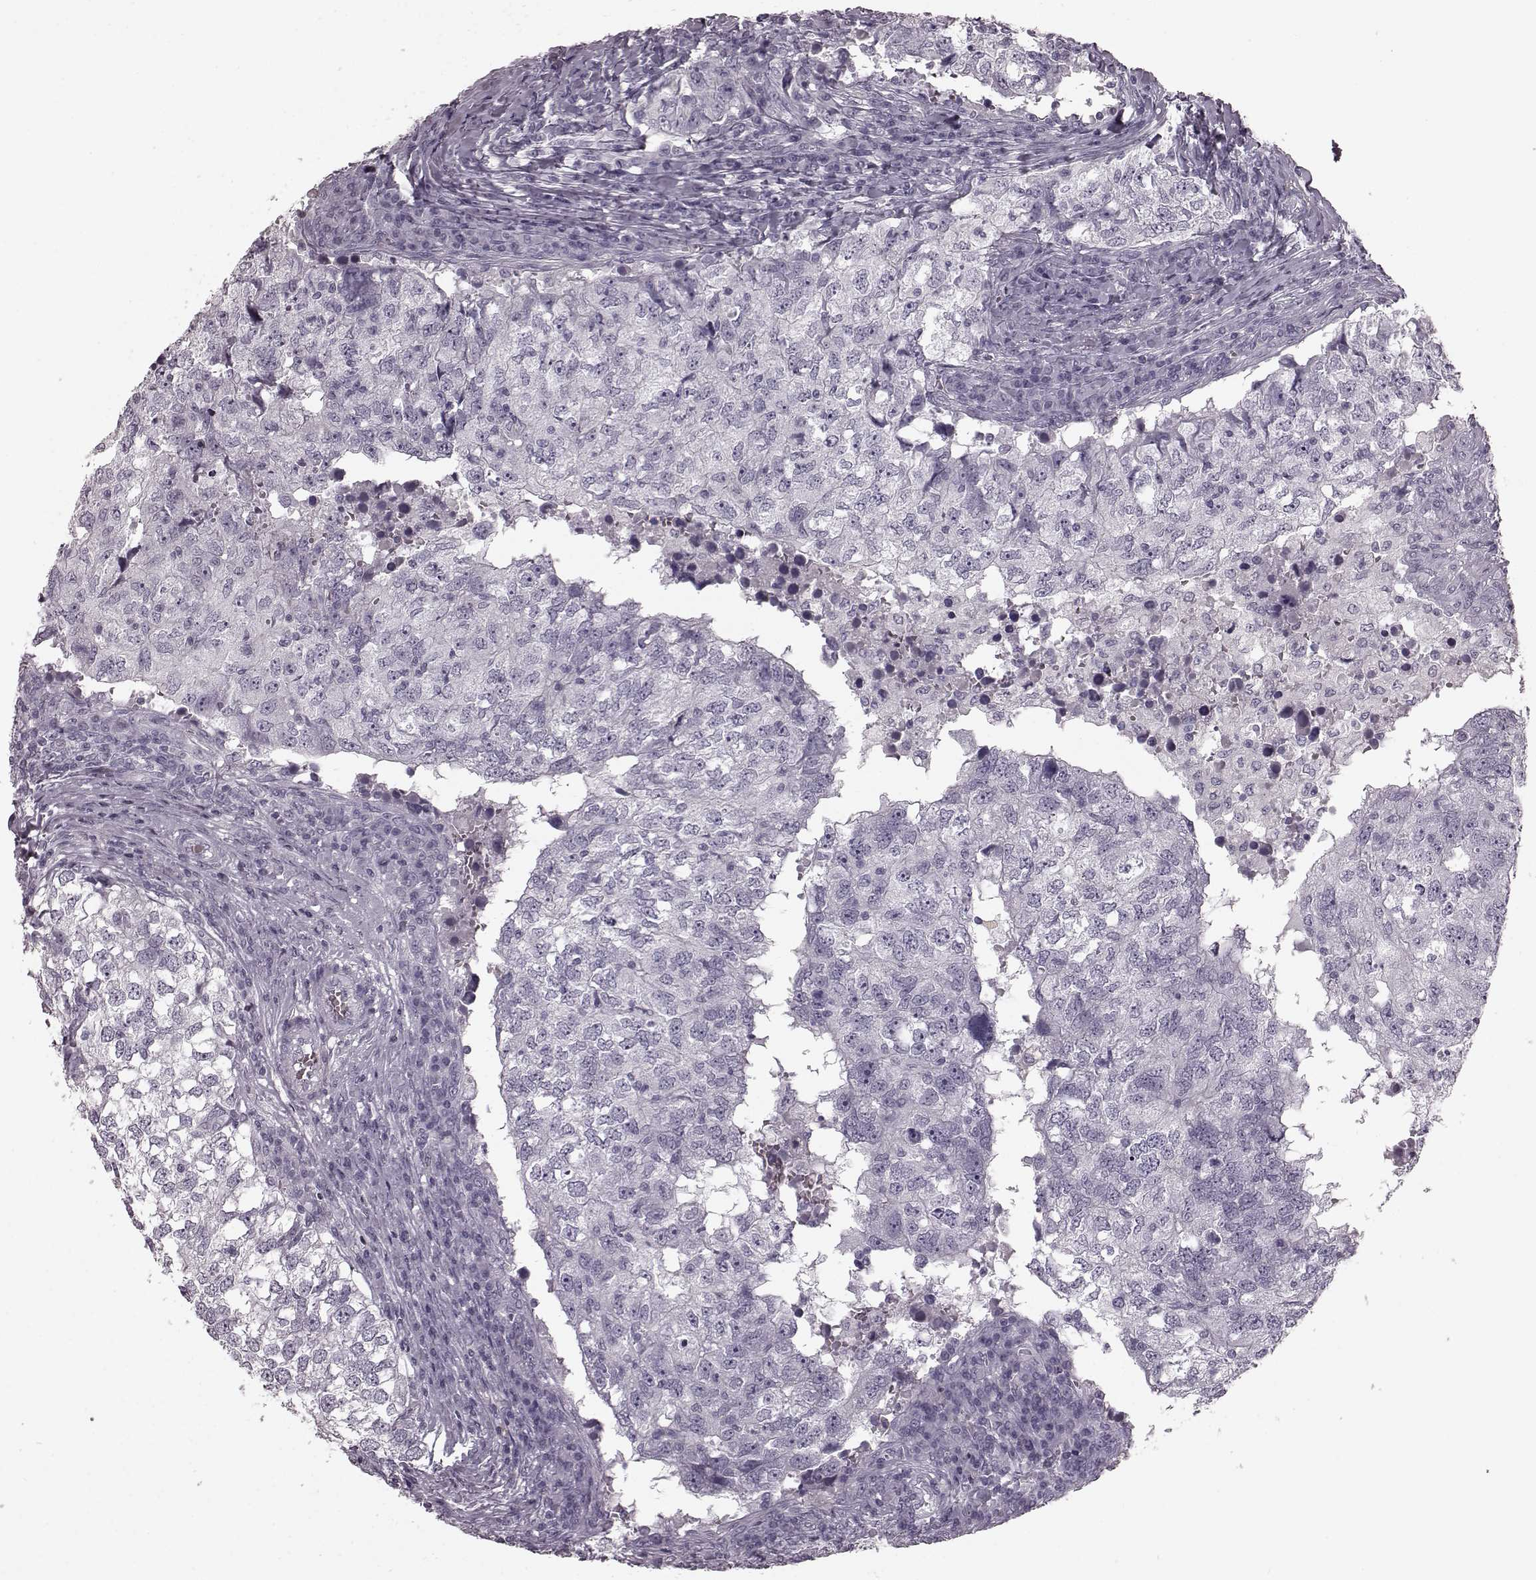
{"staining": {"intensity": "negative", "quantity": "none", "location": "none"}, "tissue": "breast cancer", "cell_type": "Tumor cells", "image_type": "cancer", "snomed": [{"axis": "morphology", "description": "Duct carcinoma"}, {"axis": "topography", "description": "Breast"}], "caption": "Photomicrograph shows no significant protein staining in tumor cells of invasive ductal carcinoma (breast).", "gene": "TRPM1", "patient": {"sex": "female", "age": 30}}